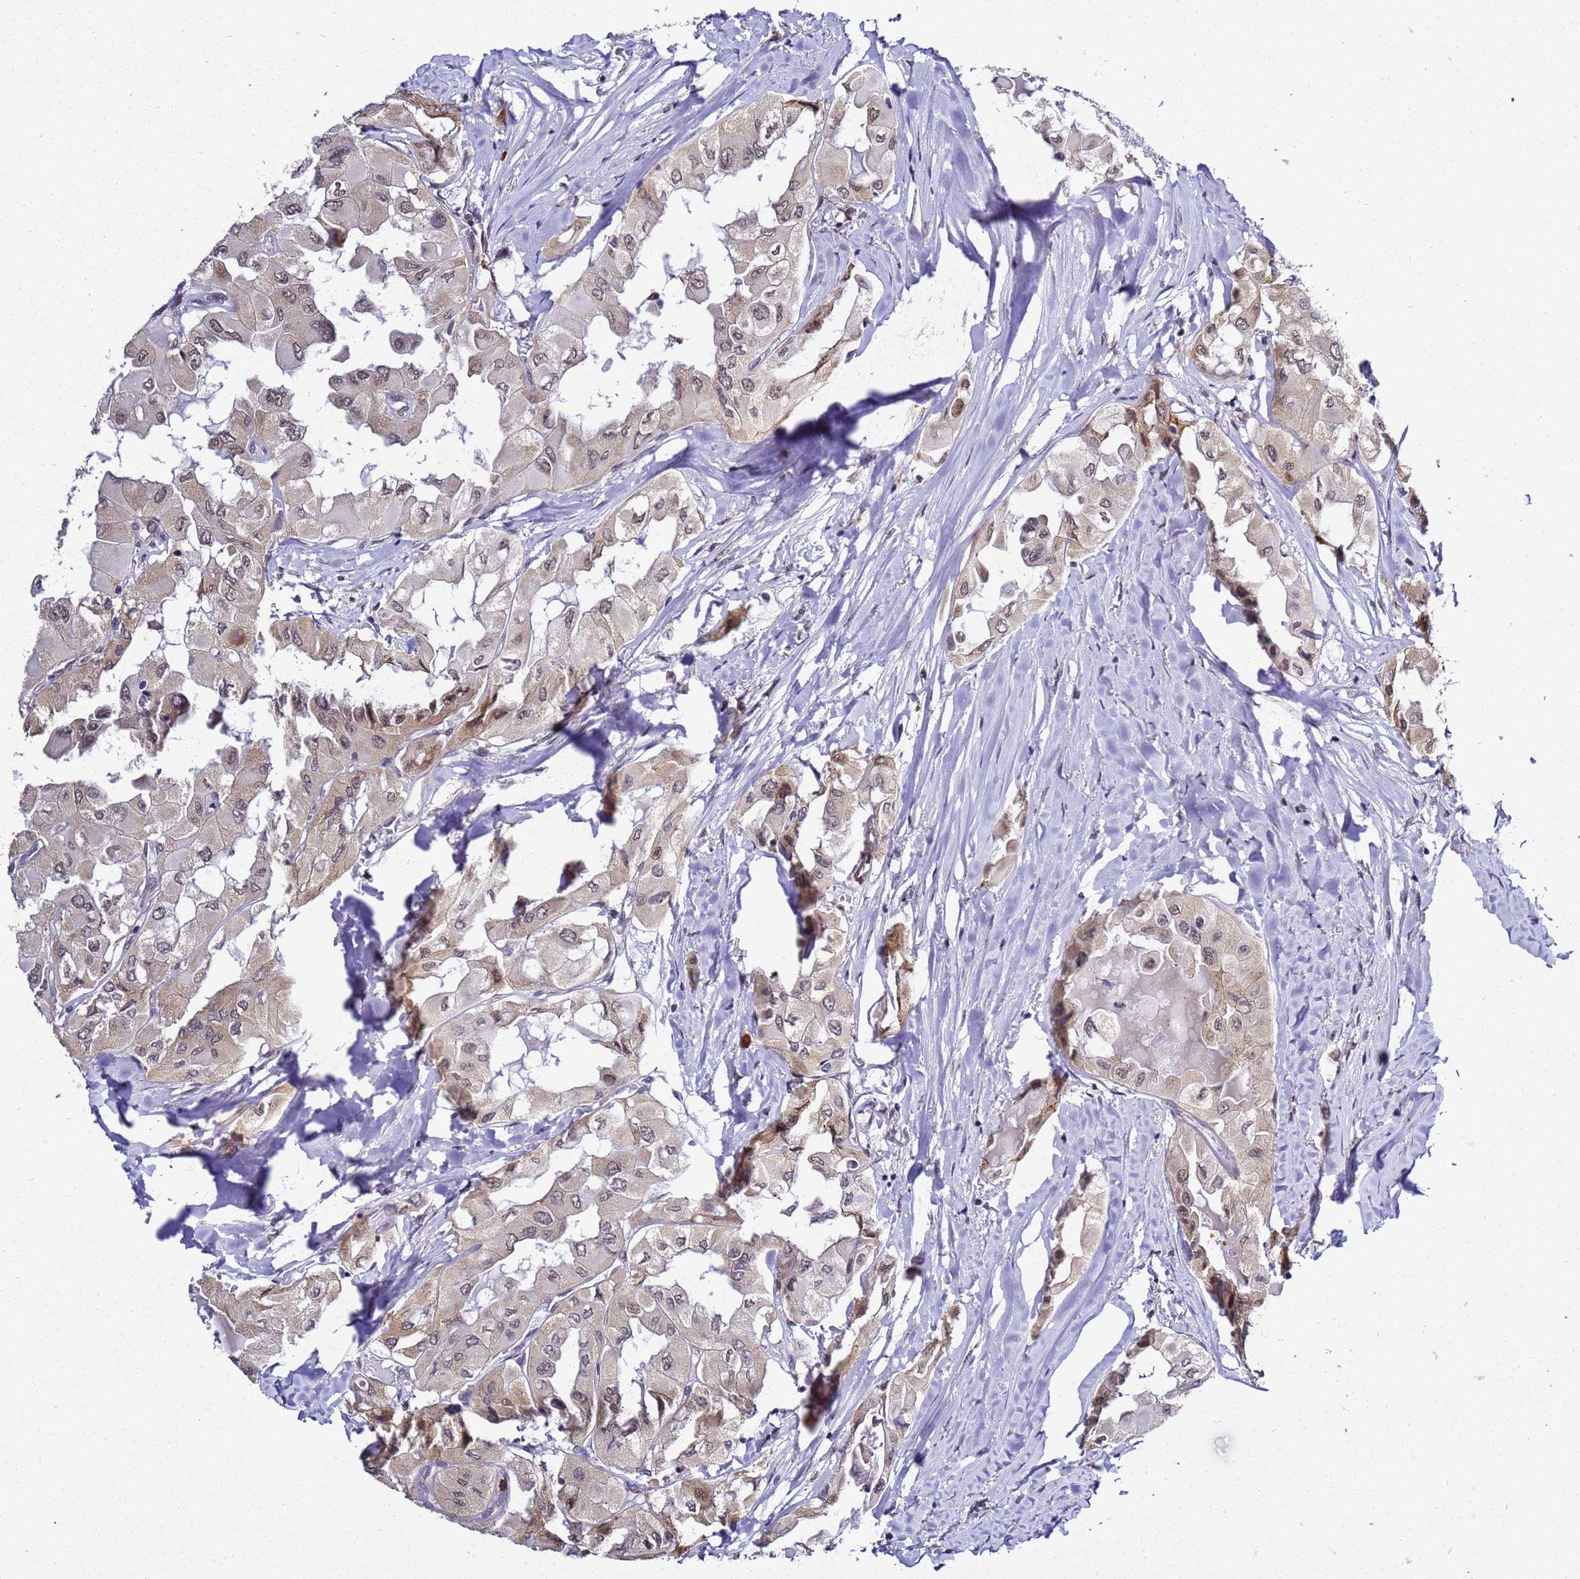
{"staining": {"intensity": "weak", "quantity": "25%-75%", "location": "cytoplasmic/membranous,nuclear"}, "tissue": "thyroid cancer", "cell_type": "Tumor cells", "image_type": "cancer", "snomed": [{"axis": "morphology", "description": "Normal tissue, NOS"}, {"axis": "morphology", "description": "Papillary adenocarcinoma, NOS"}, {"axis": "topography", "description": "Thyroid gland"}], "caption": "Thyroid papillary adenocarcinoma was stained to show a protein in brown. There is low levels of weak cytoplasmic/membranous and nuclear expression in approximately 25%-75% of tumor cells.", "gene": "SMN1", "patient": {"sex": "female", "age": 59}}